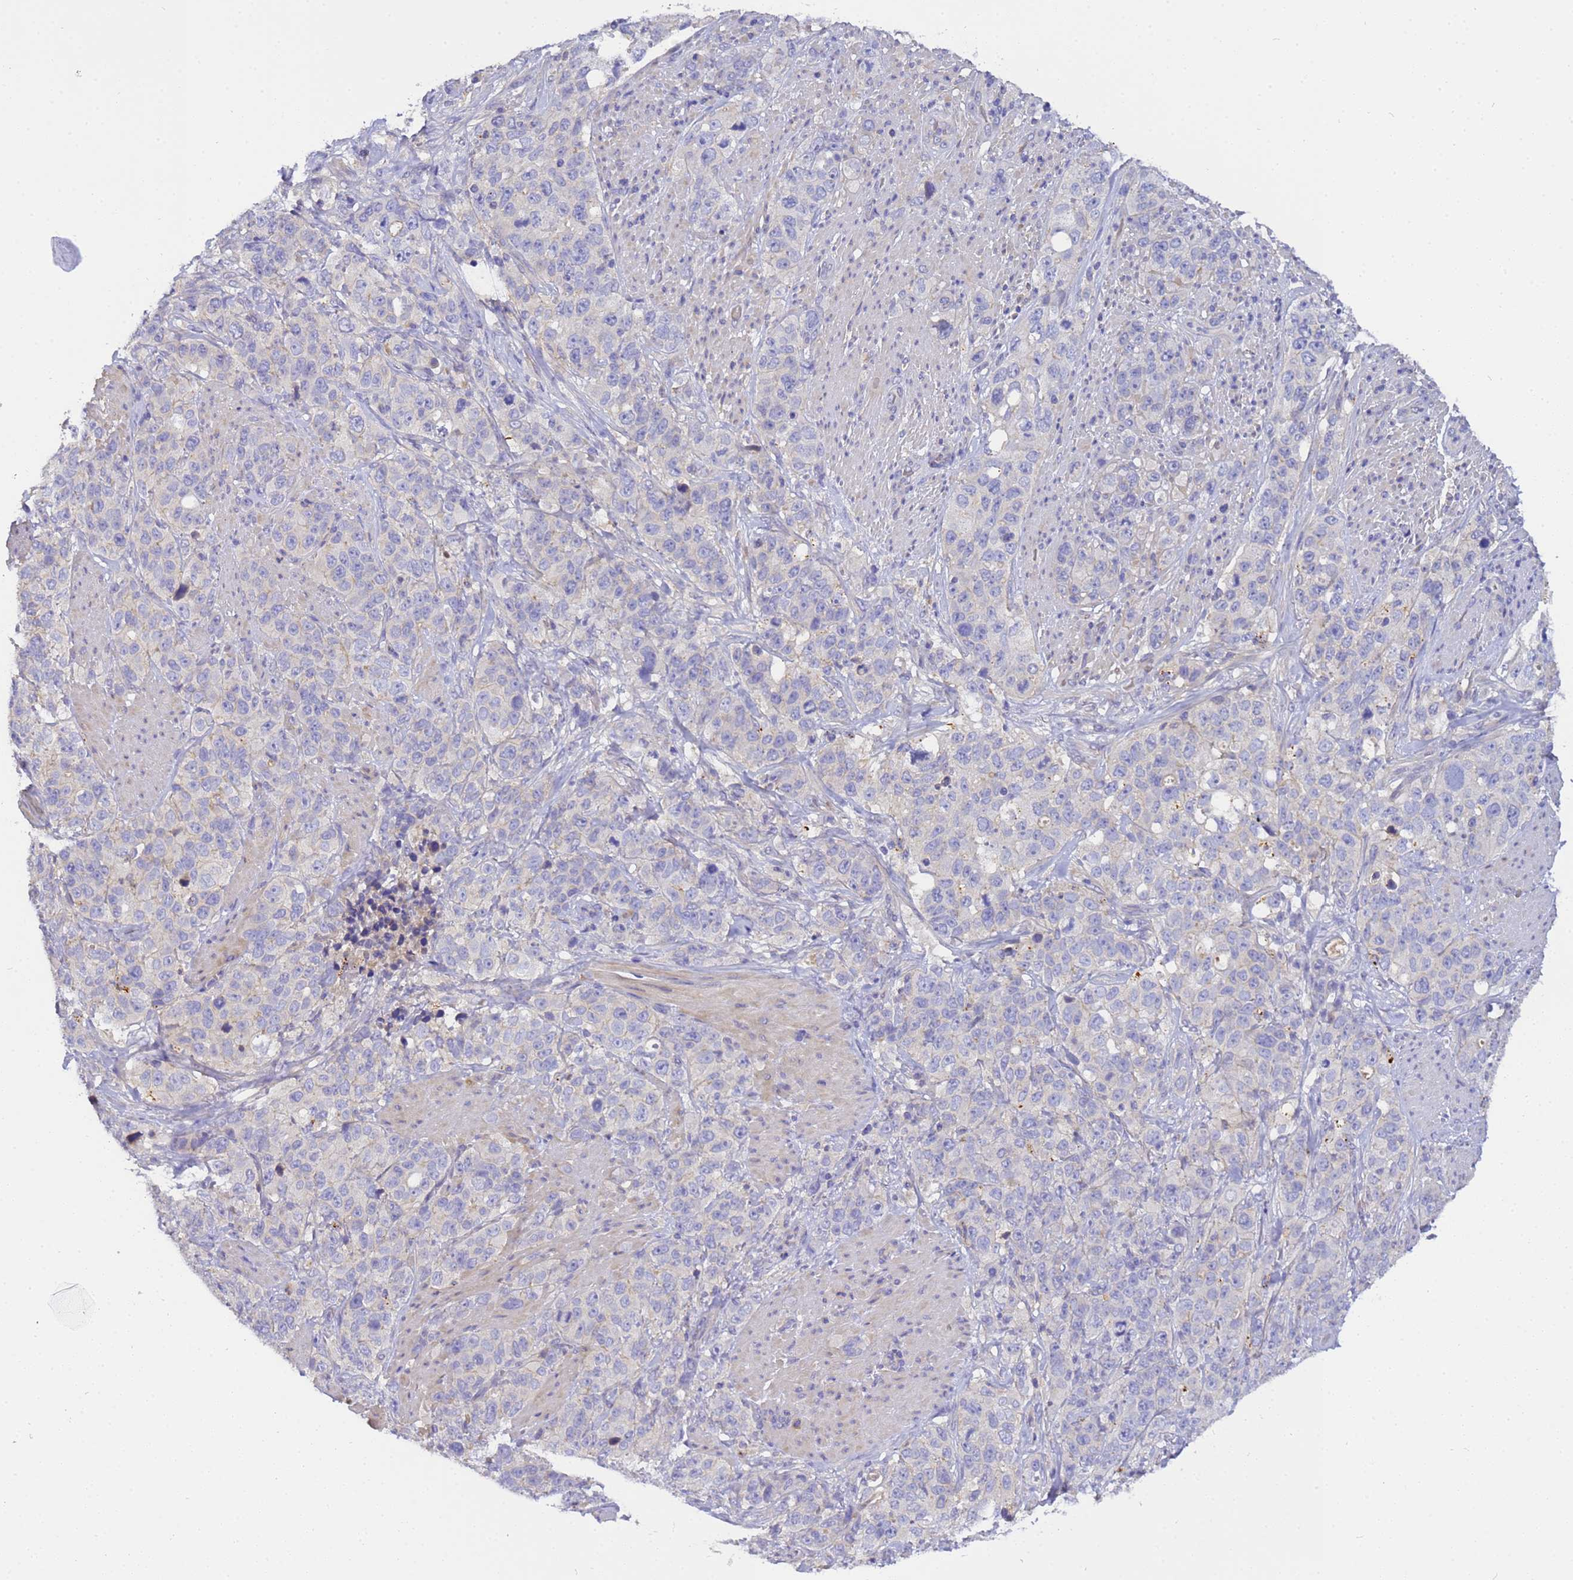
{"staining": {"intensity": "negative", "quantity": "none", "location": "none"}, "tissue": "stomach cancer", "cell_type": "Tumor cells", "image_type": "cancer", "snomed": [{"axis": "morphology", "description": "Adenocarcinoma, NOS"}, {"axis": "topography", "description": "Stomach"}], "caption": "Image shows no significant protein expression in tumor cells of stomach cancer. Brightfield microscopy of immunohistochemistry (IHC) stained with DAB (brown) and hematoxylin (blue), captured at high magnification.", "gene": "TBCD", "patient": {"sex": "male", "age": 48}}